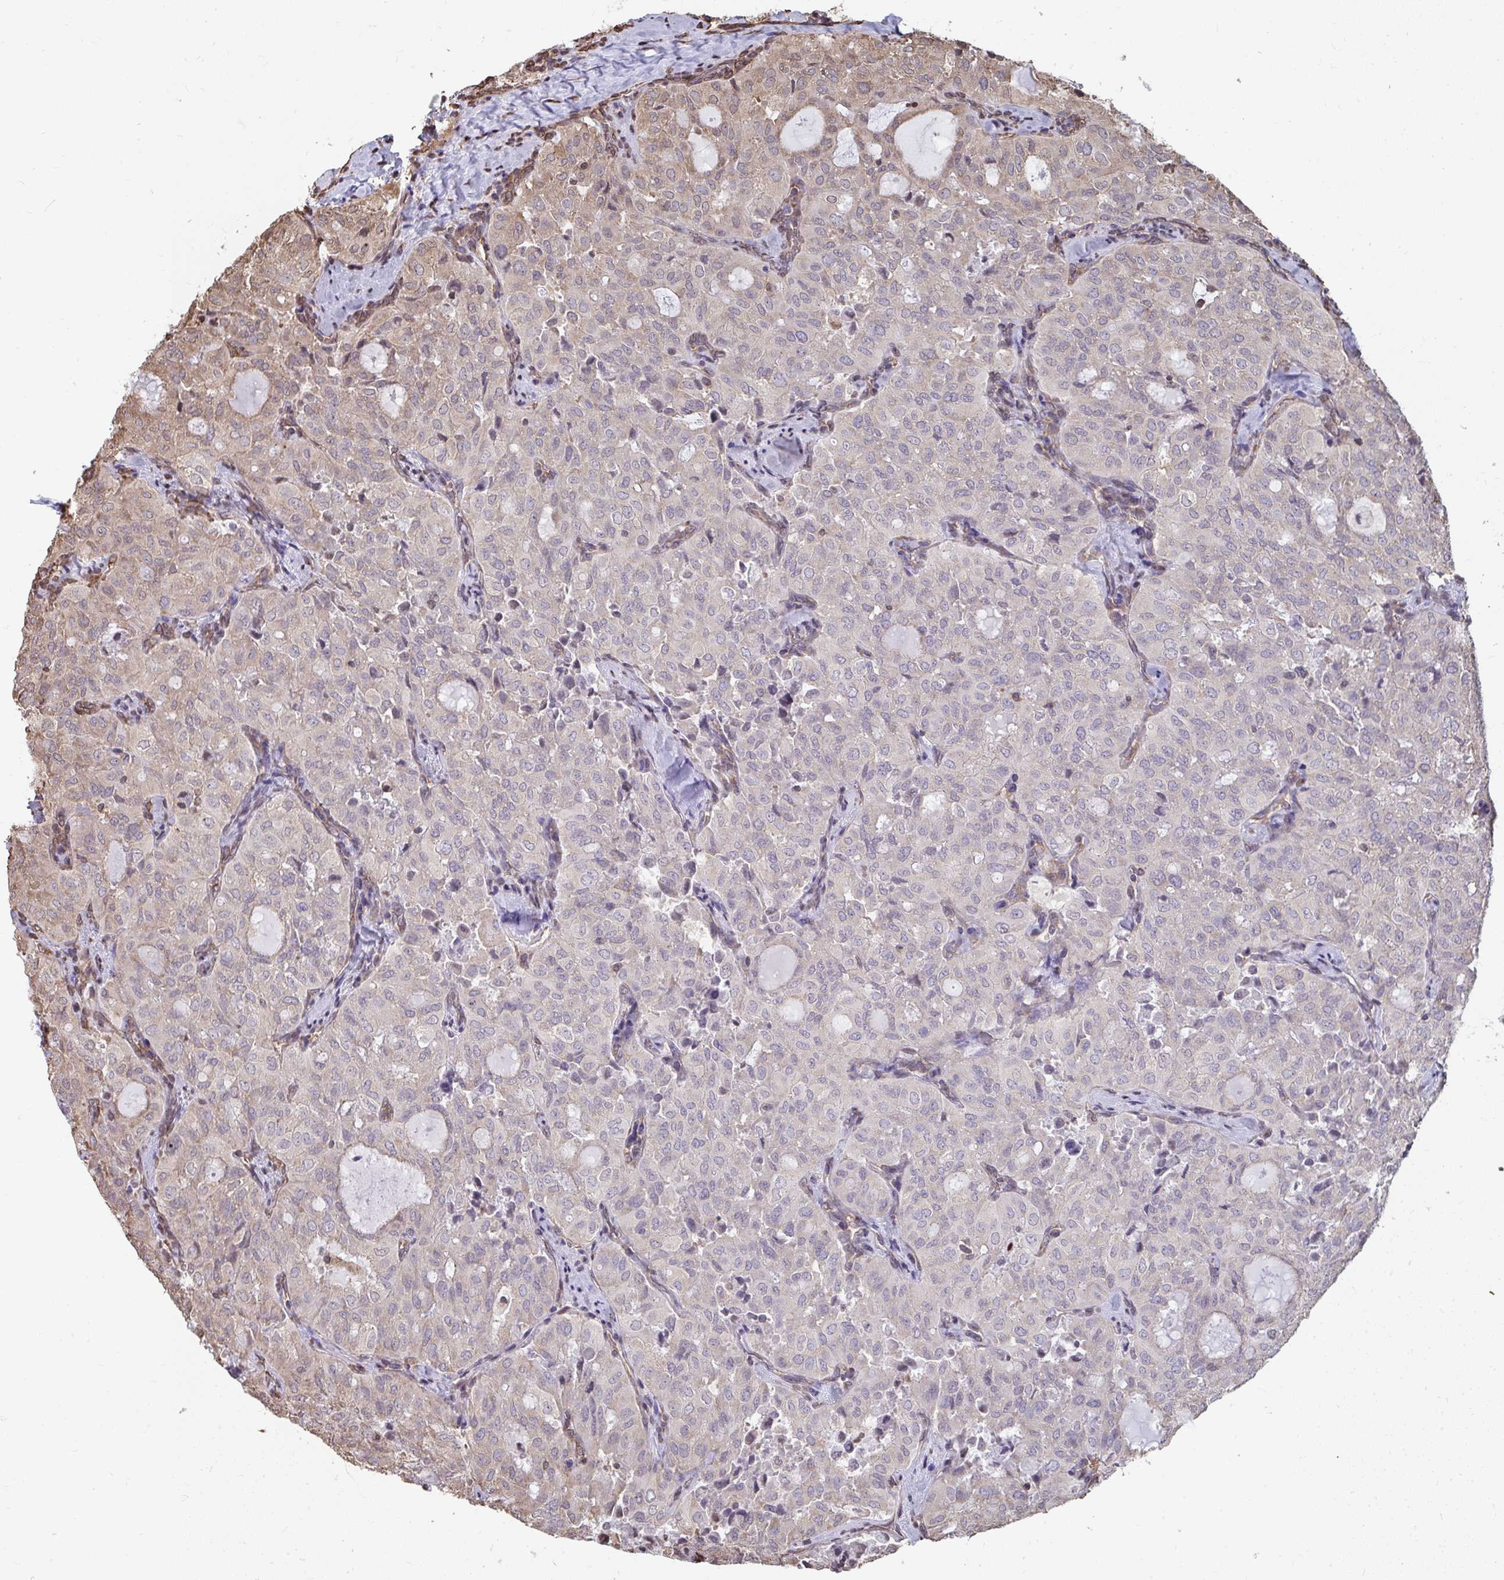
{"staining": {"intensity": "weak", "quantity": "<25%", "location": "cytoplasmic/membranous"}, "tissue": "thyroid cancer", "cell_type": "Tumor cells", "image_type": "cancer", "snomed": [{"axis": "morphology", "description": "Follicular adenoma carcinoma, NOS"}, {"axis": "topography", "description": "Thyroid gland"}], "caption": "Tumor cells are negative for brown protein staining in thyroid cancer (follicular adenoma carcinoma).", "gene": "SYNCRIP", "patient": {"sex": "male", "age": 75}}